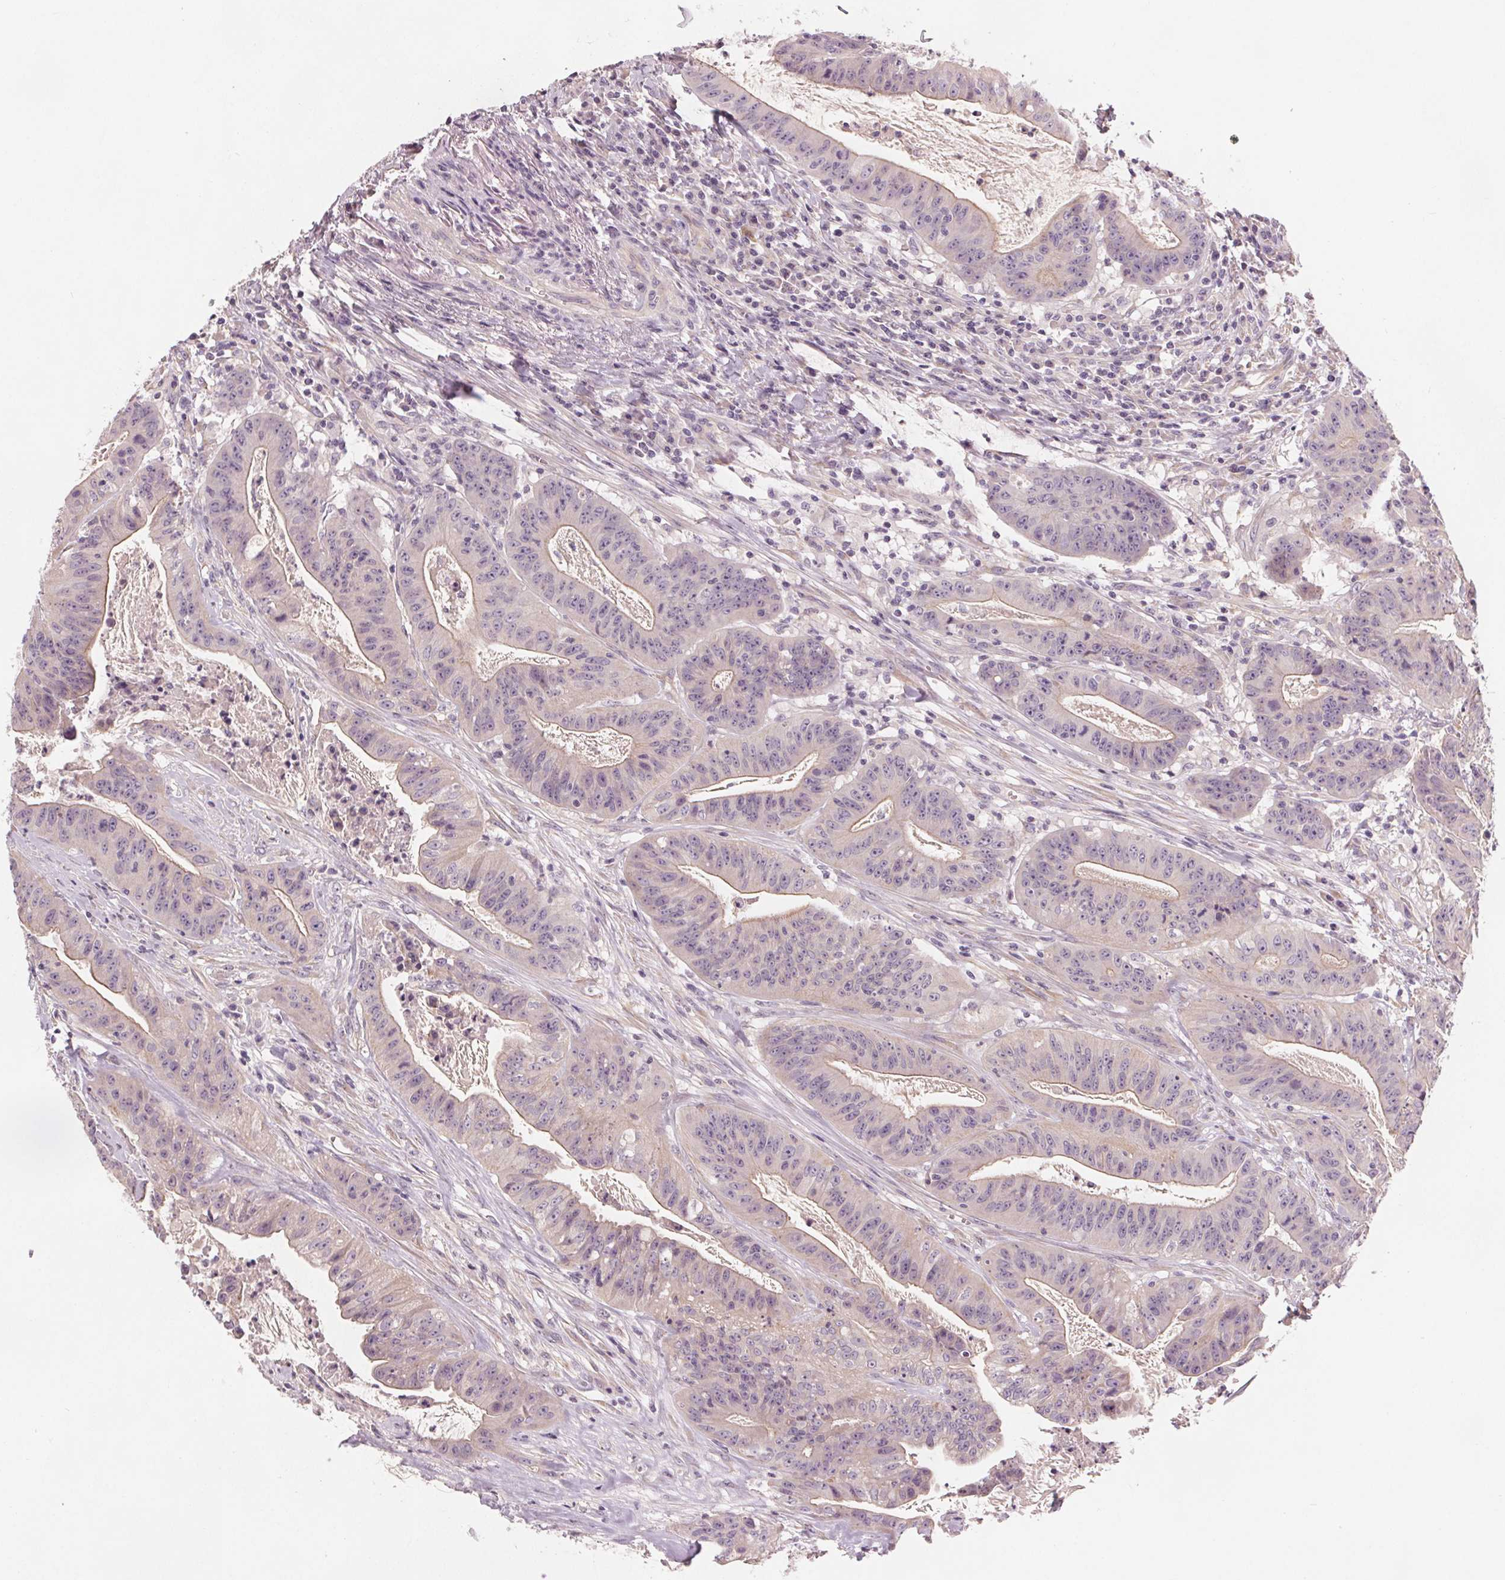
{"staining": {"intensity": "negative", "quantity": "none", "location": "none"}, "tissue": "colorectal cancer", "cell_type": "Tumor cells", "image_type": "cancer", "snomed": [{"axis": "morphology", "description": "Adenocarcinoma, NOS"}, {"axis": "topography", "description": "Colon"}], "caption": "Human colorectal cancer (adenocarcinoma) stained for a protein using immunohistochemistry exhibits no staining in tumor cells.", "gene": "VNN1", "patient": {"sex": "male", "age": 33}}